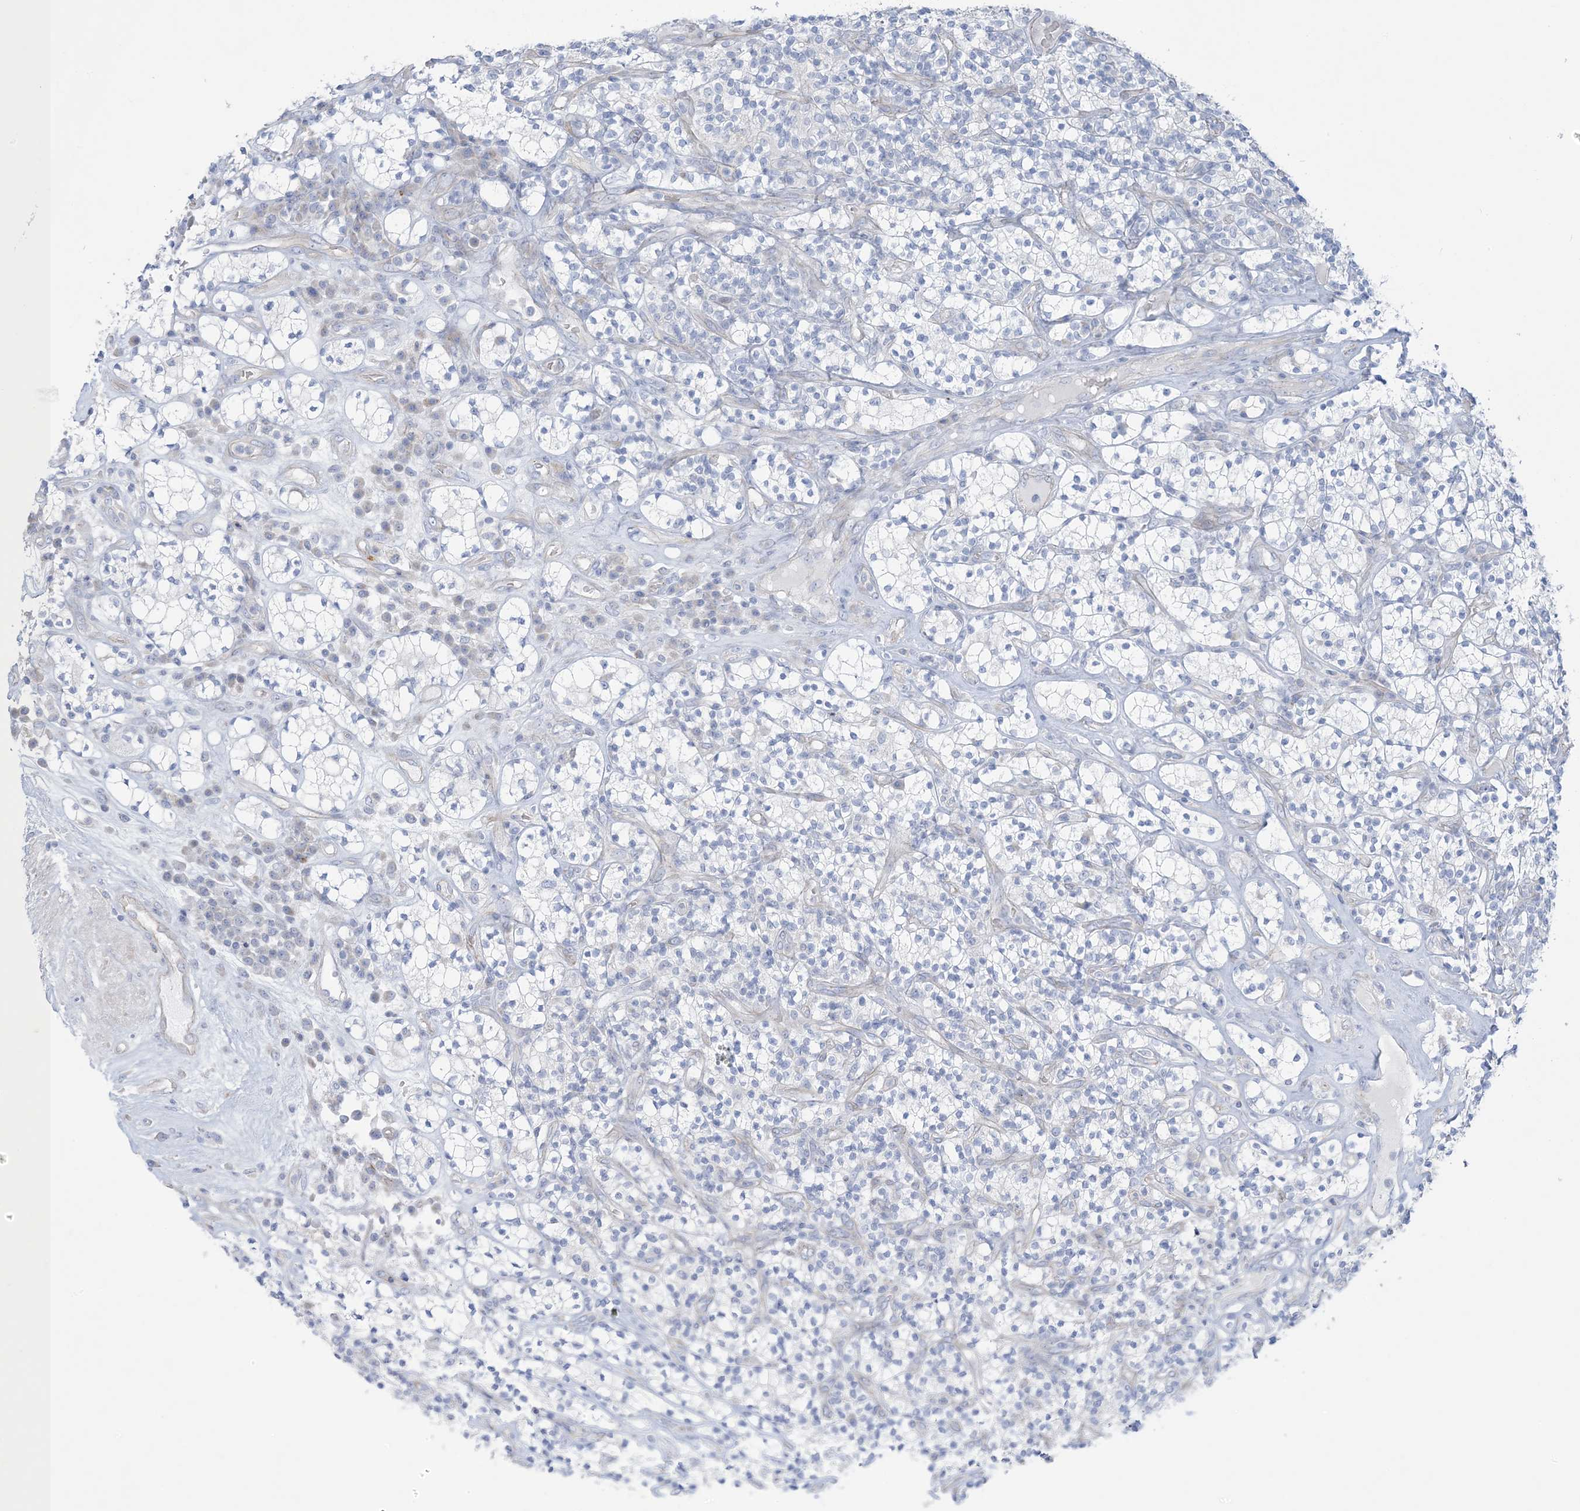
{"staining": {"intensity": "negative", "quantity": "none", "location": "none"}, "tissue": "renal cancer", "cell_type": "Tumor cells", "image_type": "cancer", "snomed": [{"axis": "morphology", "description": "Adenocarcinoma, NOS"}, {"axis": "topography", "description": "Kidney"}], "caption": "This is an immunohistochemistry (IHC) micrograph of human renal cancer (adenocarcinoma). There is no staining in tumor cells.", "gene": "XIRP2", "patient": {"sex": "male", "age": 77}}